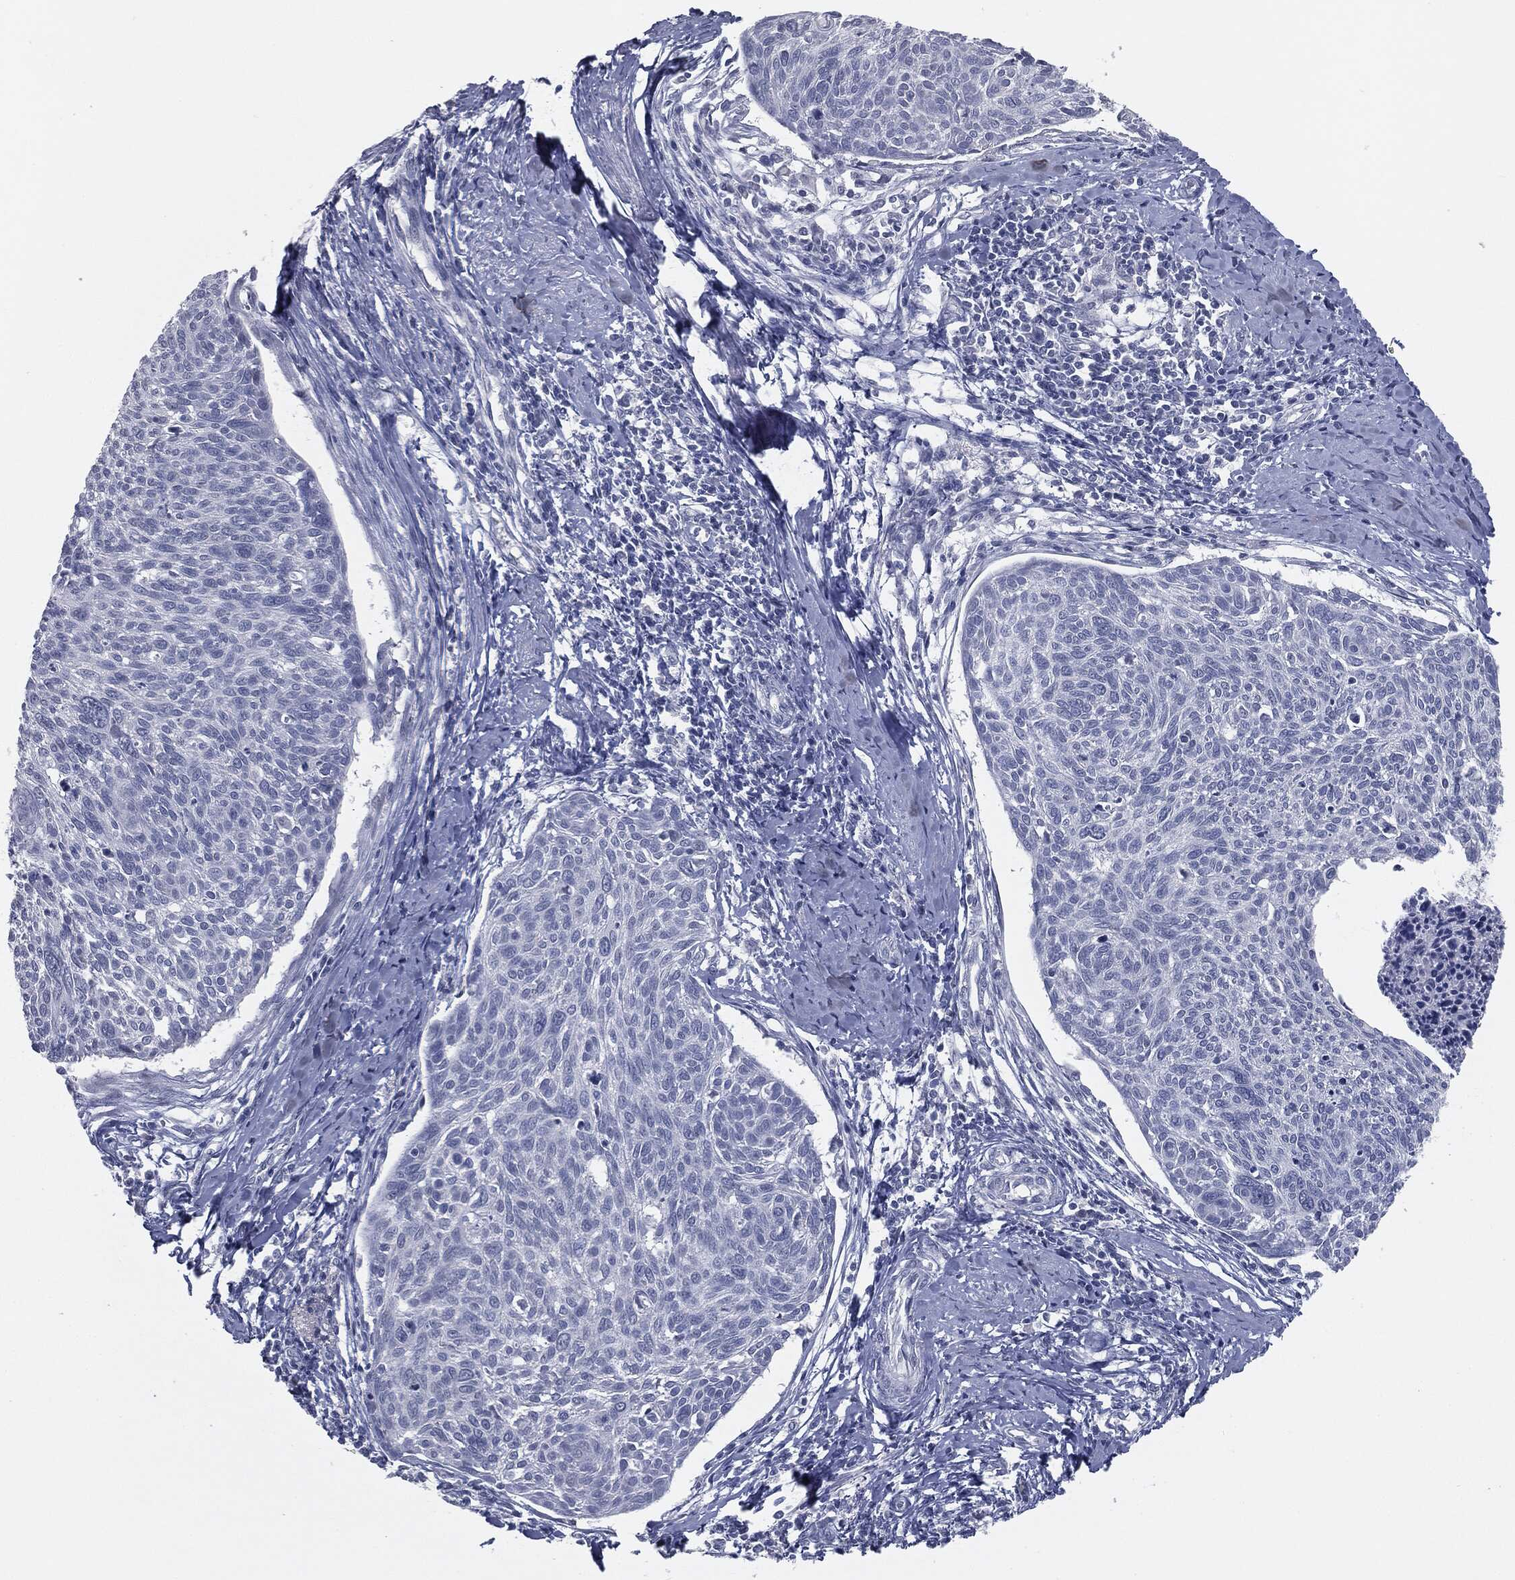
{"staining": {"intensity": "negative", "quantity": "none", "location": "none"}, "tissue": "cervical cancer", "cell_type": "Tumor cells", "image_type": "cancer", "snomed": [{"axis": "morphology", "description": "Squamous cell carcinoma, NOS"}, {"axis": "topography", "description": "Cervix"}], "caption": "Immunohistochemical staining of human cervical cancer (squamous cell carcinoma) reveals no significant staining in tumor cells.", "gene": "PRAME", "patient": {"sex": "female", "age": 49}}